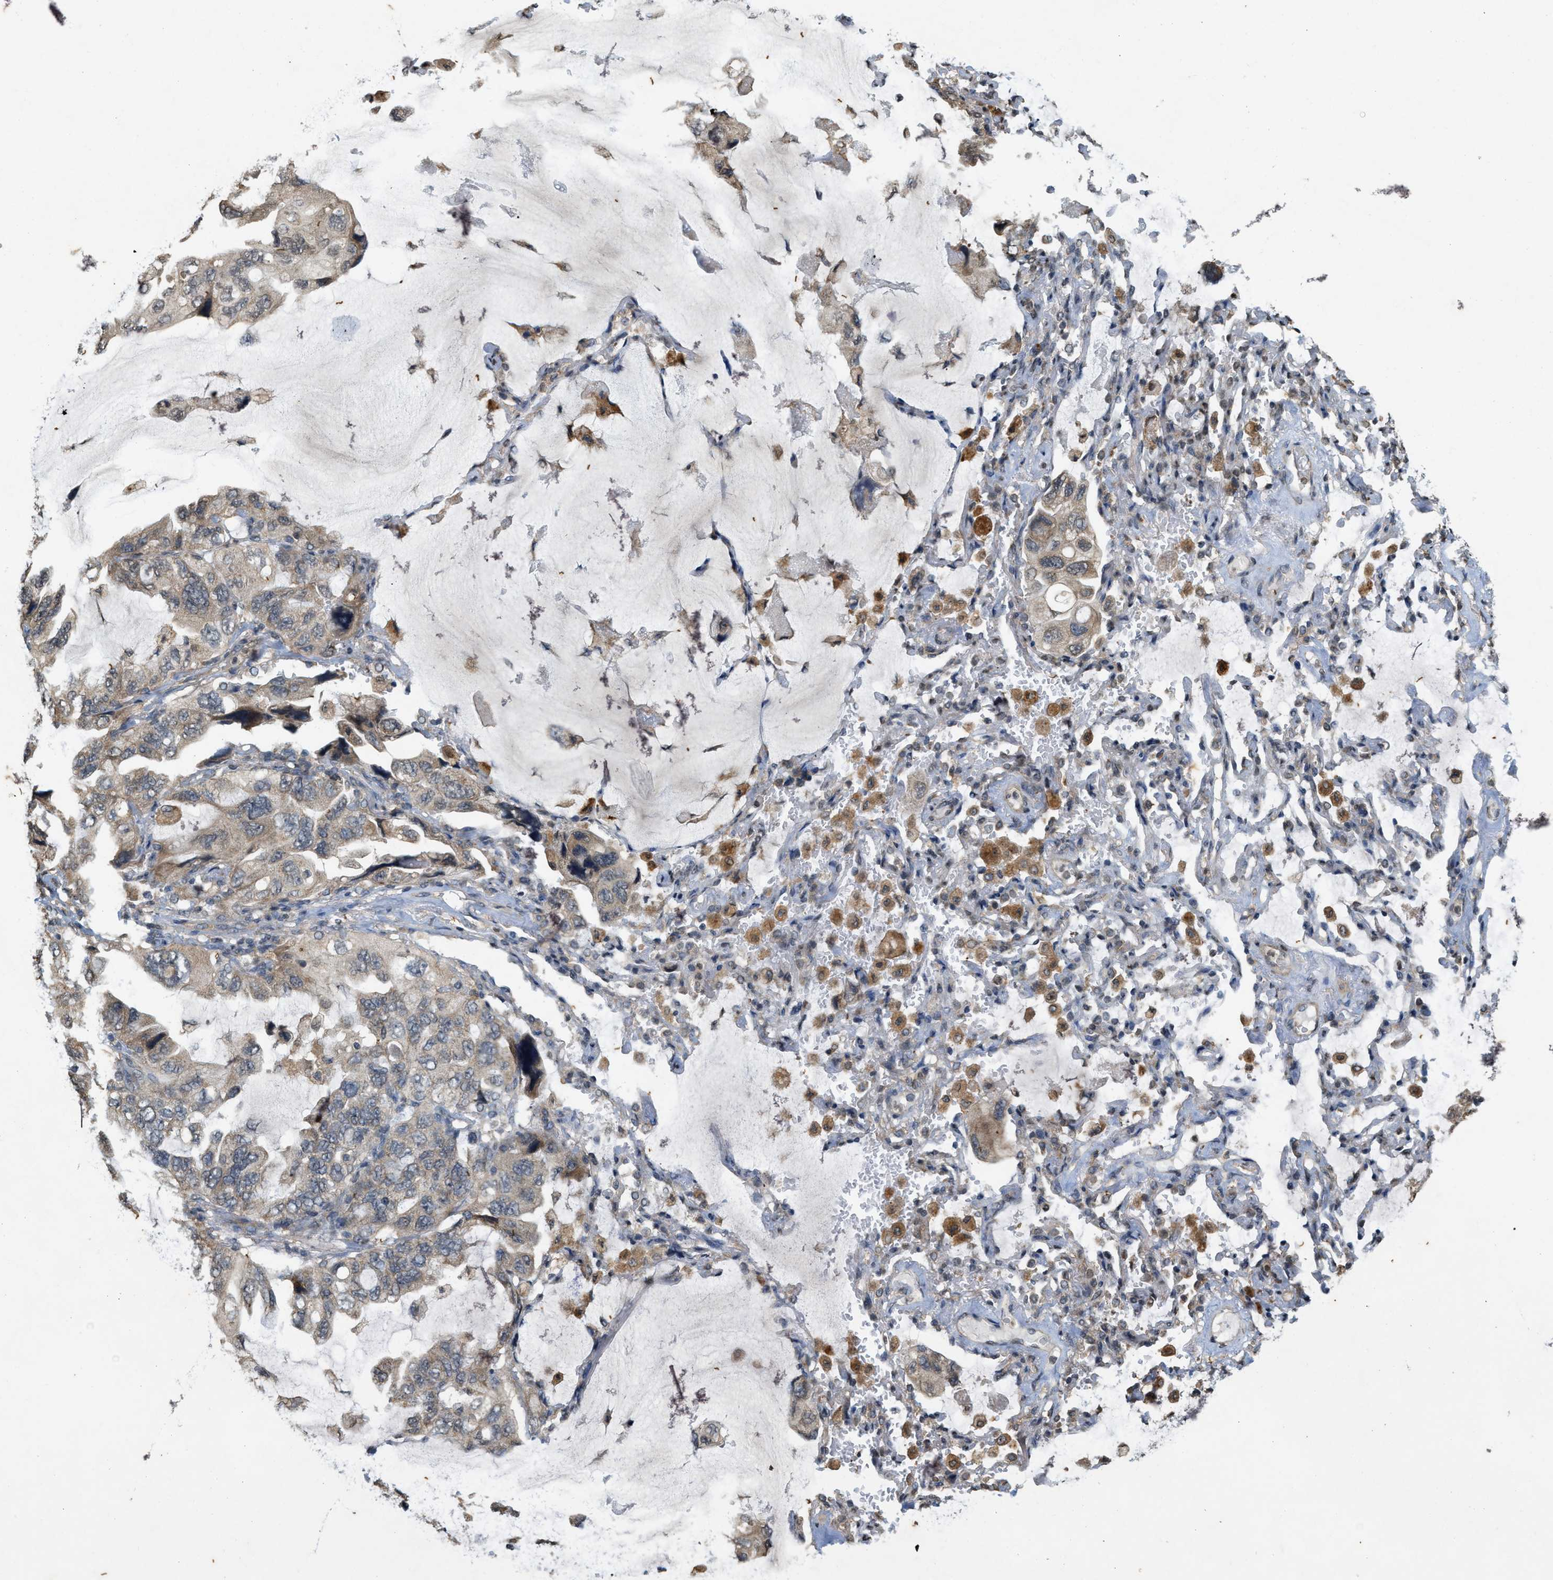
{"staining": {"intensity": "weak", "quantity": "25%-75%", "location": "cytoplasmic/membranous"}, "tissue": "lung cancer", "cell_type": "Tumor cells", "image_type": "cancer", "snomed": [{"axis": "morphology", "description": "Squamous cell carcinoma, NOS"}, {"axis": "topography", "description": "Lung"}], "caption": "Lung cancer was stained to show a protein in brown. There is low levels of weak cytoplasmic/membranous expression in about 25%-75% of tumor cells.", "gene": "KIF21A", "patient": {"sex": "female", "age": 73}}